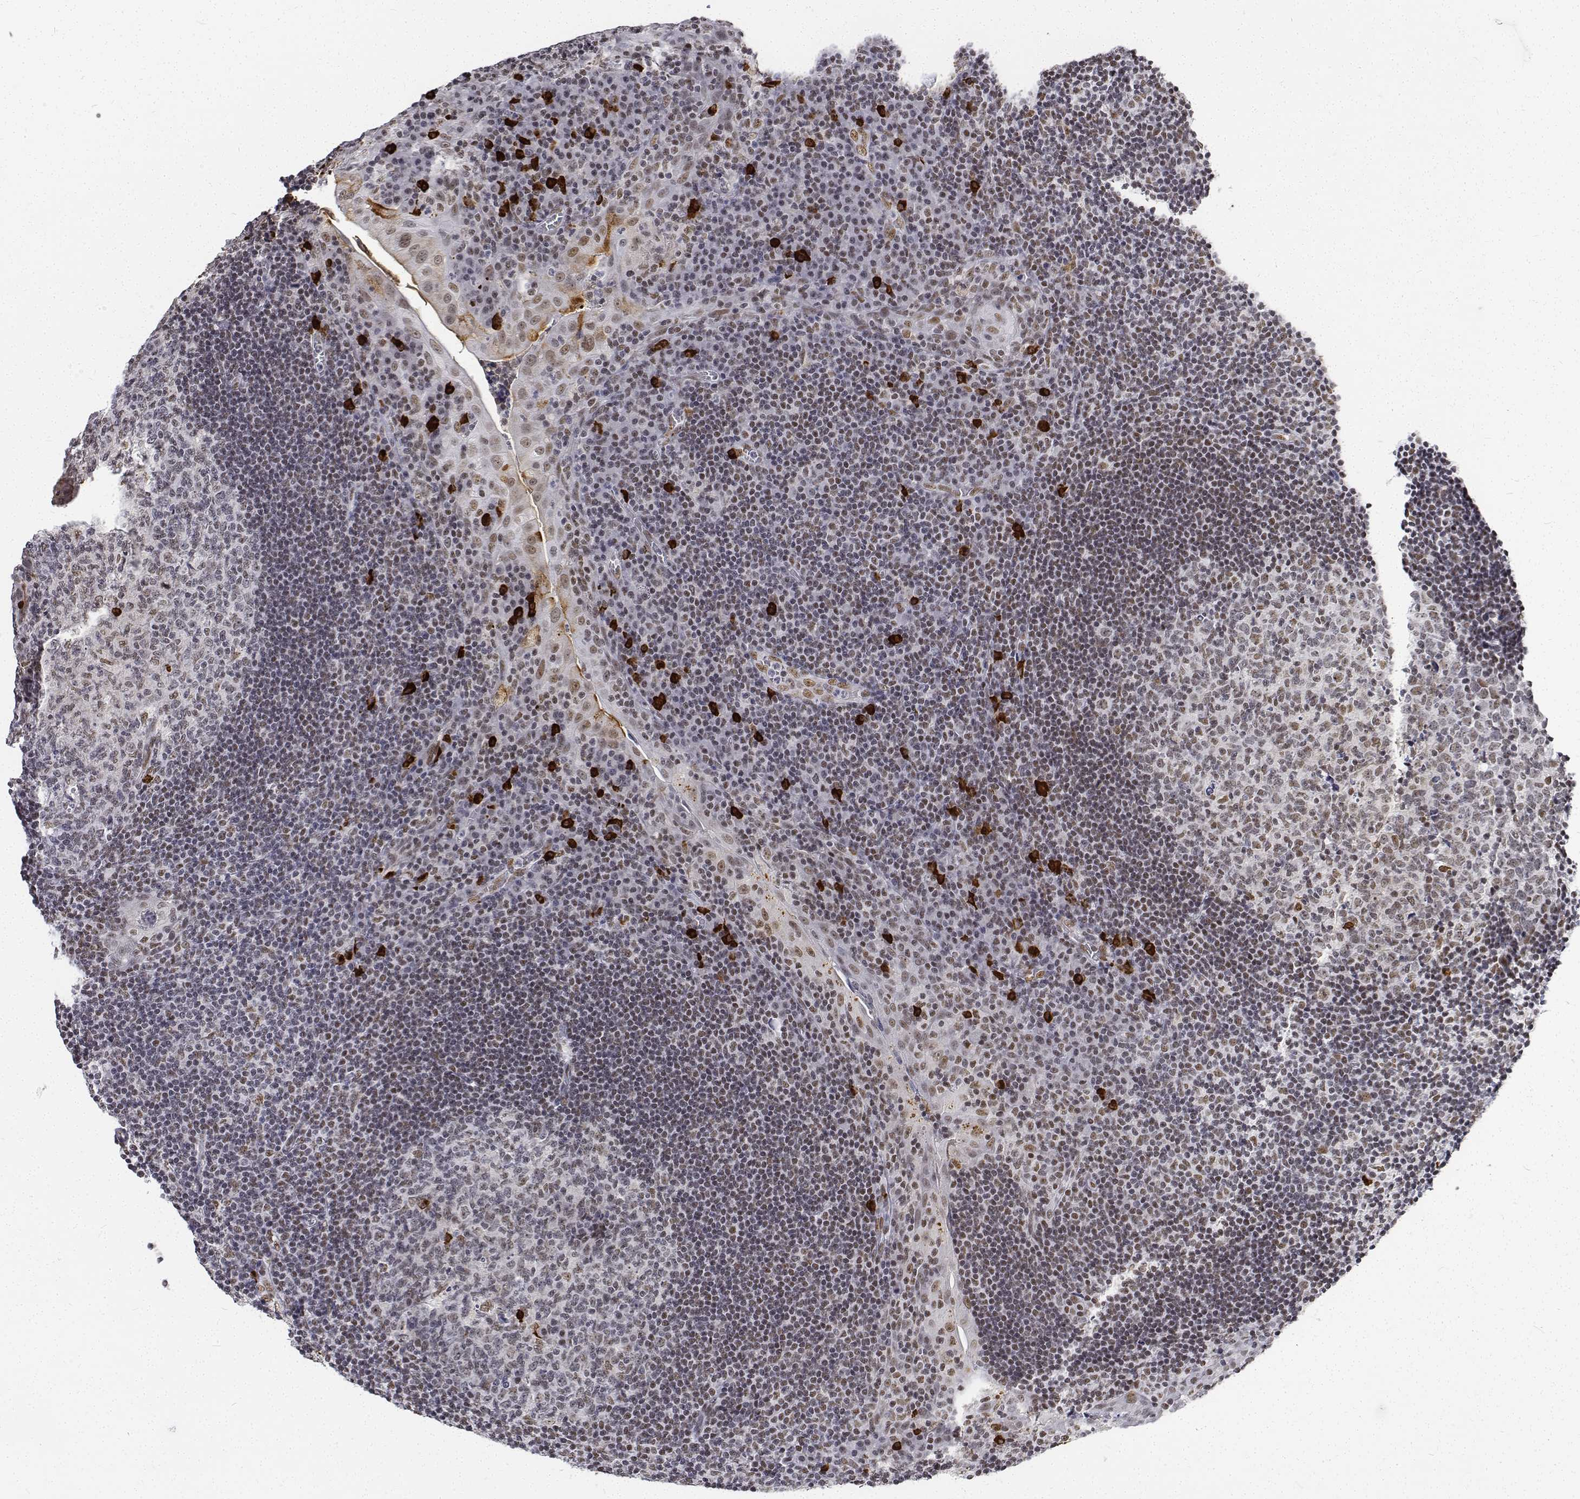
{"staining": {"intensity": "weak", "quantity": ">75%", "location": "nuclear"}, "tissue": "tonsil", "cell_type": "Germinal center cells", "image_type": "normal", "snomed": [{"axis": "morphology", "description": "Normal tissue, NOS"}, {"axis": "topography", "description": "Tonsil"}], "caption": "This is a micrograph of immunohistochemistry (IHC) staining of normal tonsil, which shows weak expression in the nuclear of germinal center cells.", "gene": "ATRX", "patient": {"sex": "male", "age": 17}}